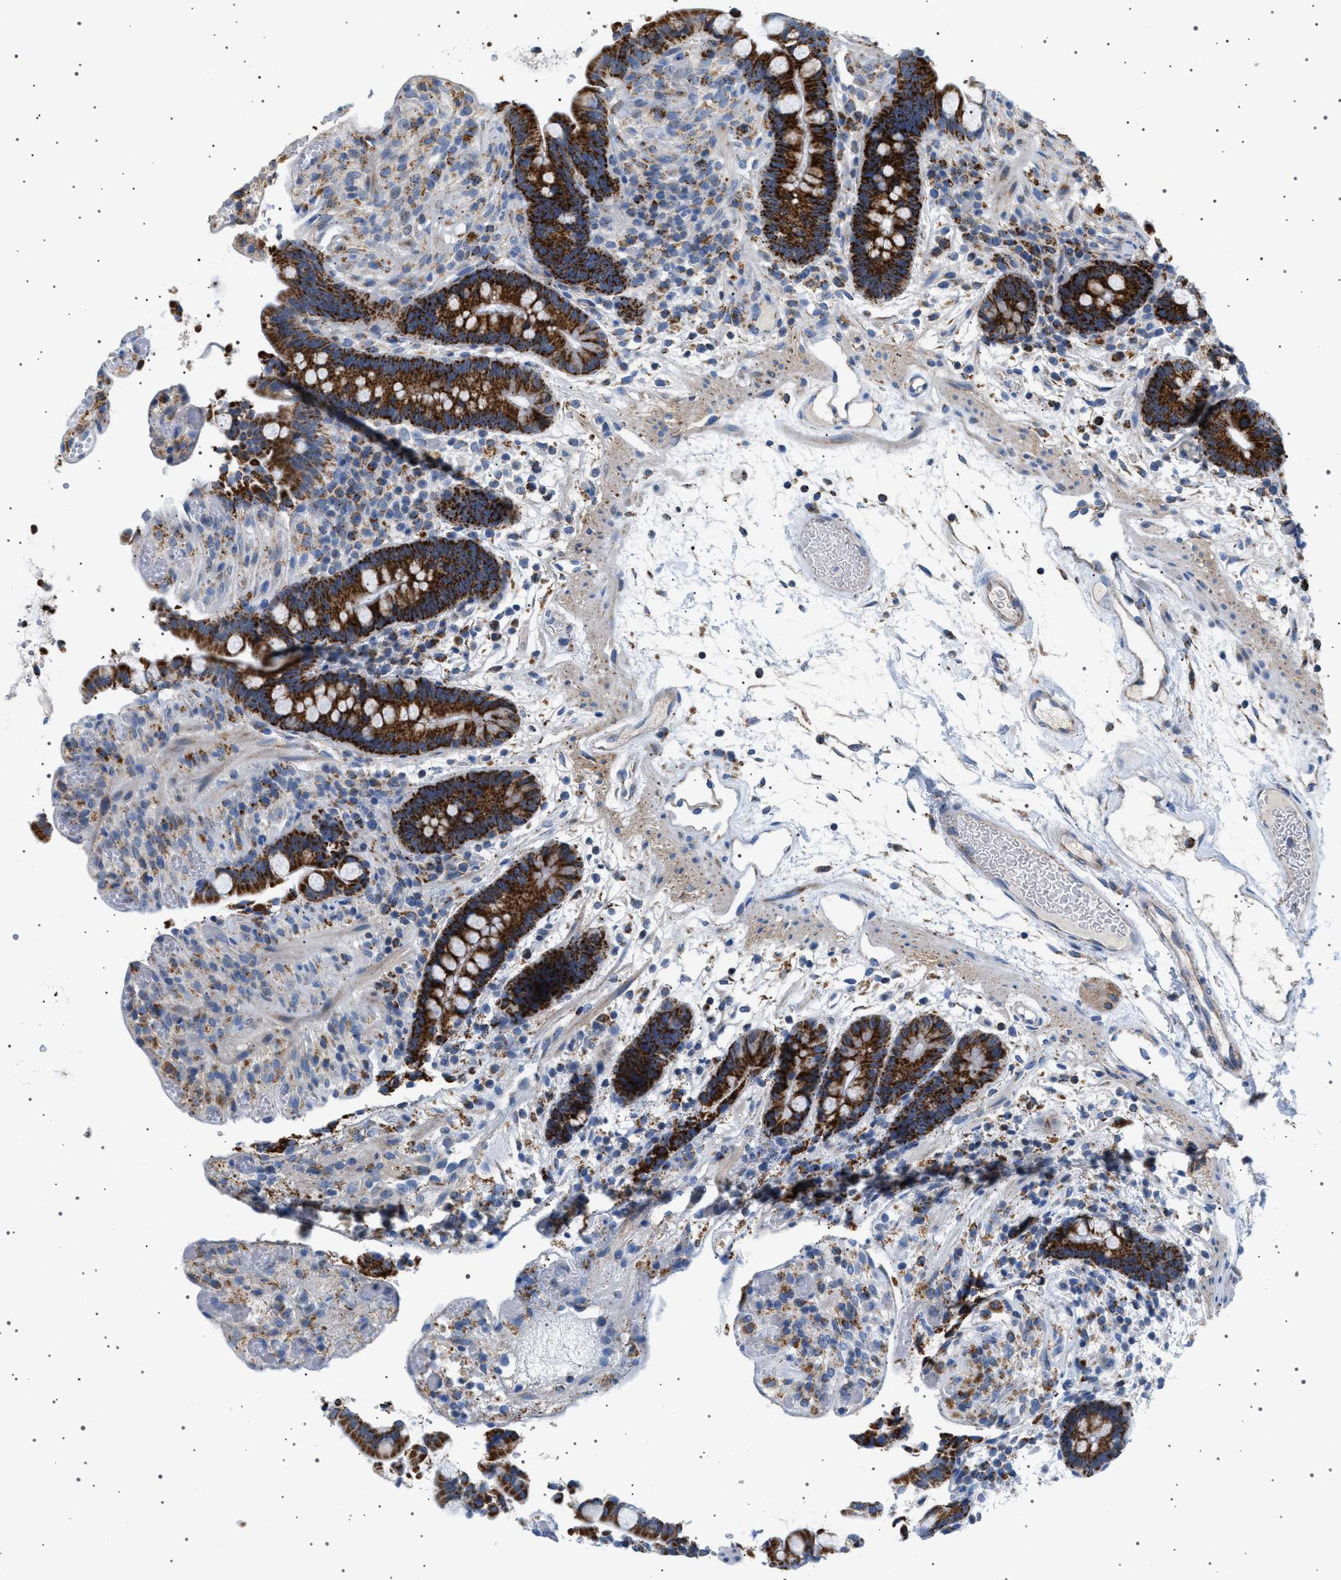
{"staining": {"intensity": "weak", "quantity": ">75%", "location": "cytoplasmic/membranous"}, "tissue": "colon", "cell_type": "Endothelial cells", "image_type": "normal", "snomed": [{"axis": "morphology", "description": "Normal tissue, NOS"}, {"axis": "topography", "description": "Colon"}], "caption": "Colon stained for a protein demonstrates weak cytoplasmic/membranous positivity in endothelial cells. The staining was performed using DAB (3,3'-diaminobenzidine) to visualize the protein expression in brown, while the nuclei were stained in blue with hematoxylin (Magnification: 20x).", "gene": "UBXN8", "patient": {"sex": "male", "age": 73}}